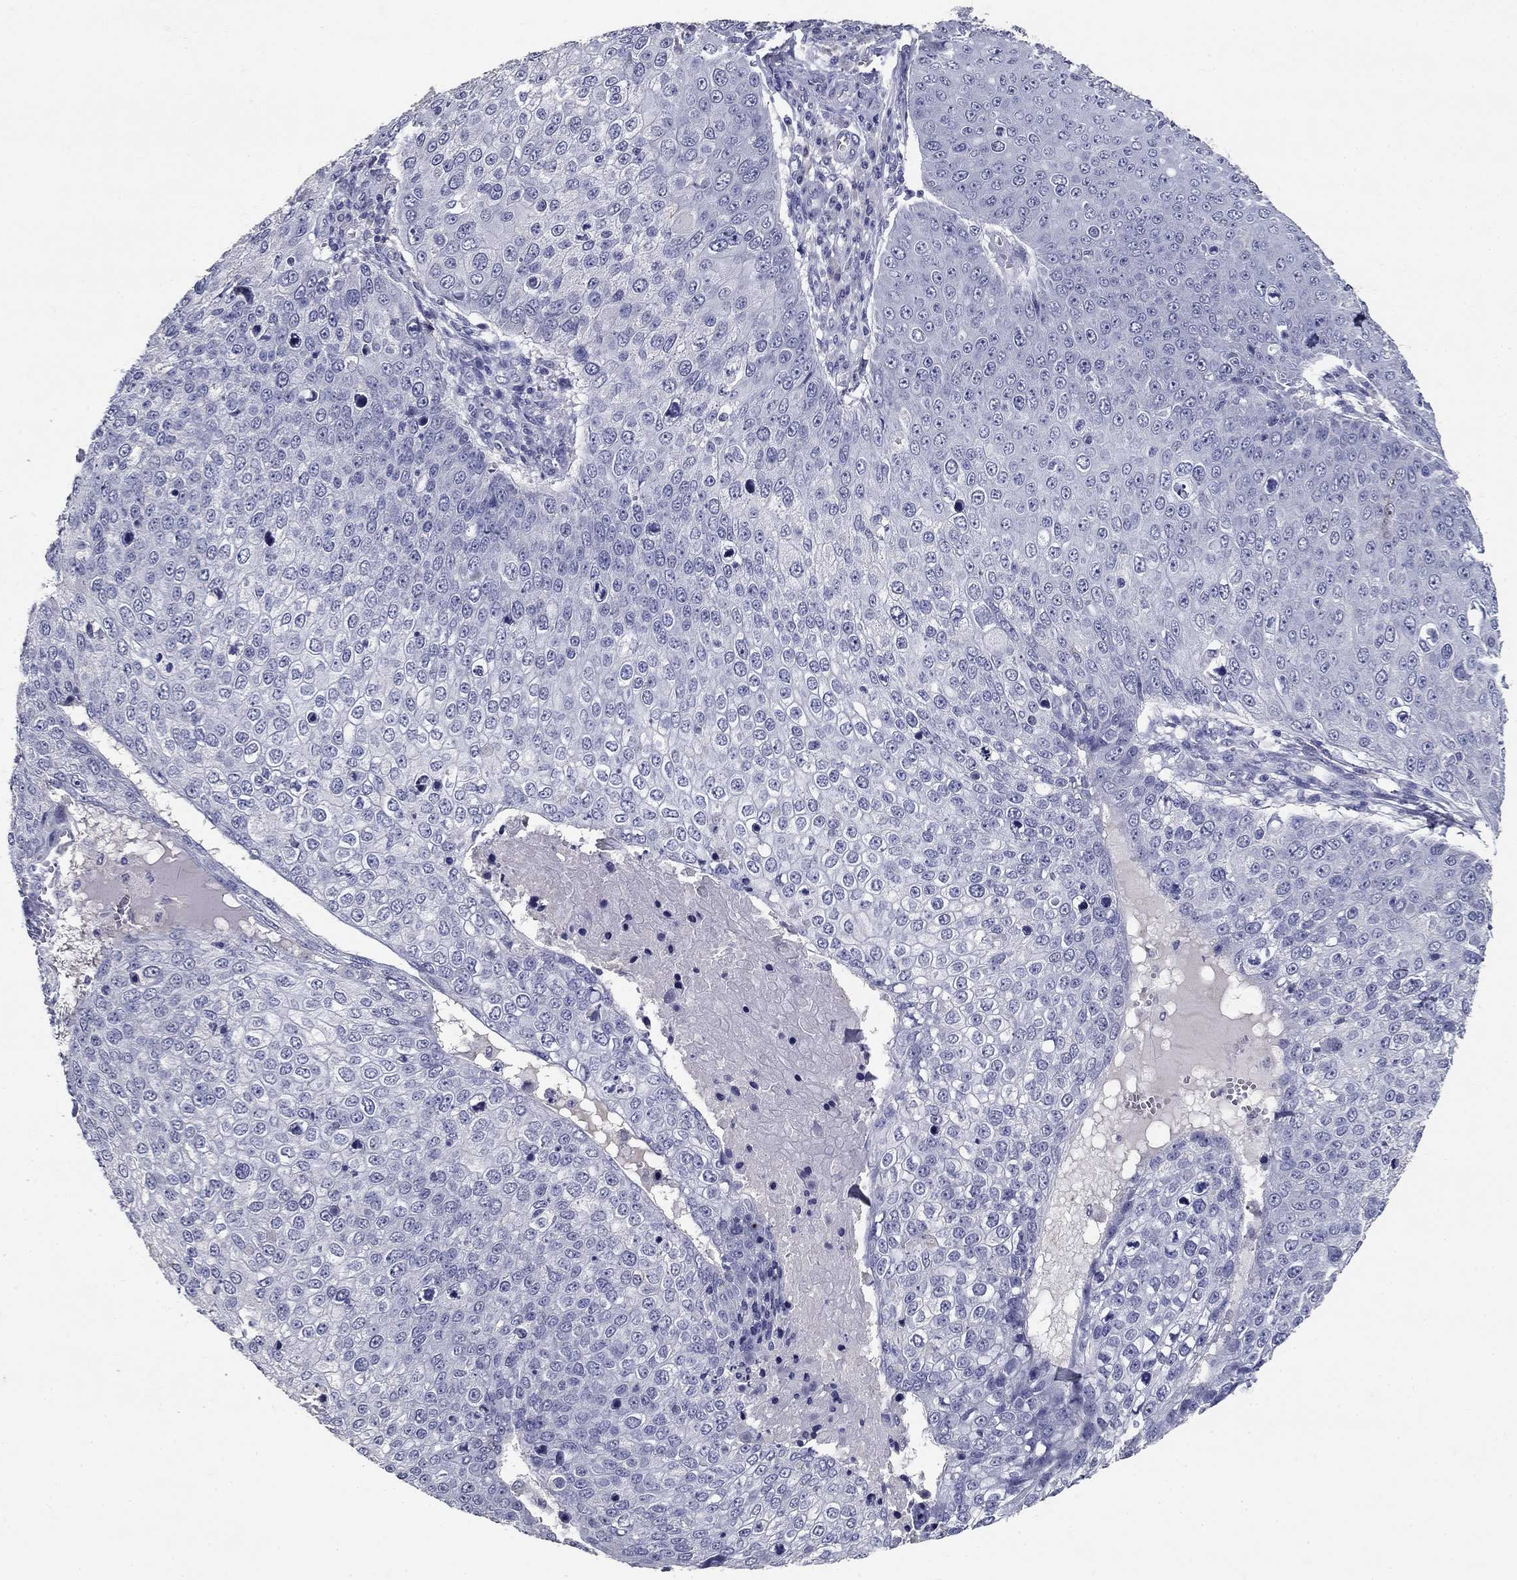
{"staining": {"intensity": "negative", "quantity": "none", "location": "none"}, "tissue": "skin cancer", "cell_type": "Tumor cells", "image_type": "cancer", "snomed": [{"axis": "morphology", "description": "Squamous cell carcinoma, NOS"}, {"axis": "topography", "description": "Skin"}], "caption": "Tumor cells show no significant expression in skin cancer.", "gene": "POMC", "patient": {"sex": "male", "age": 71}}